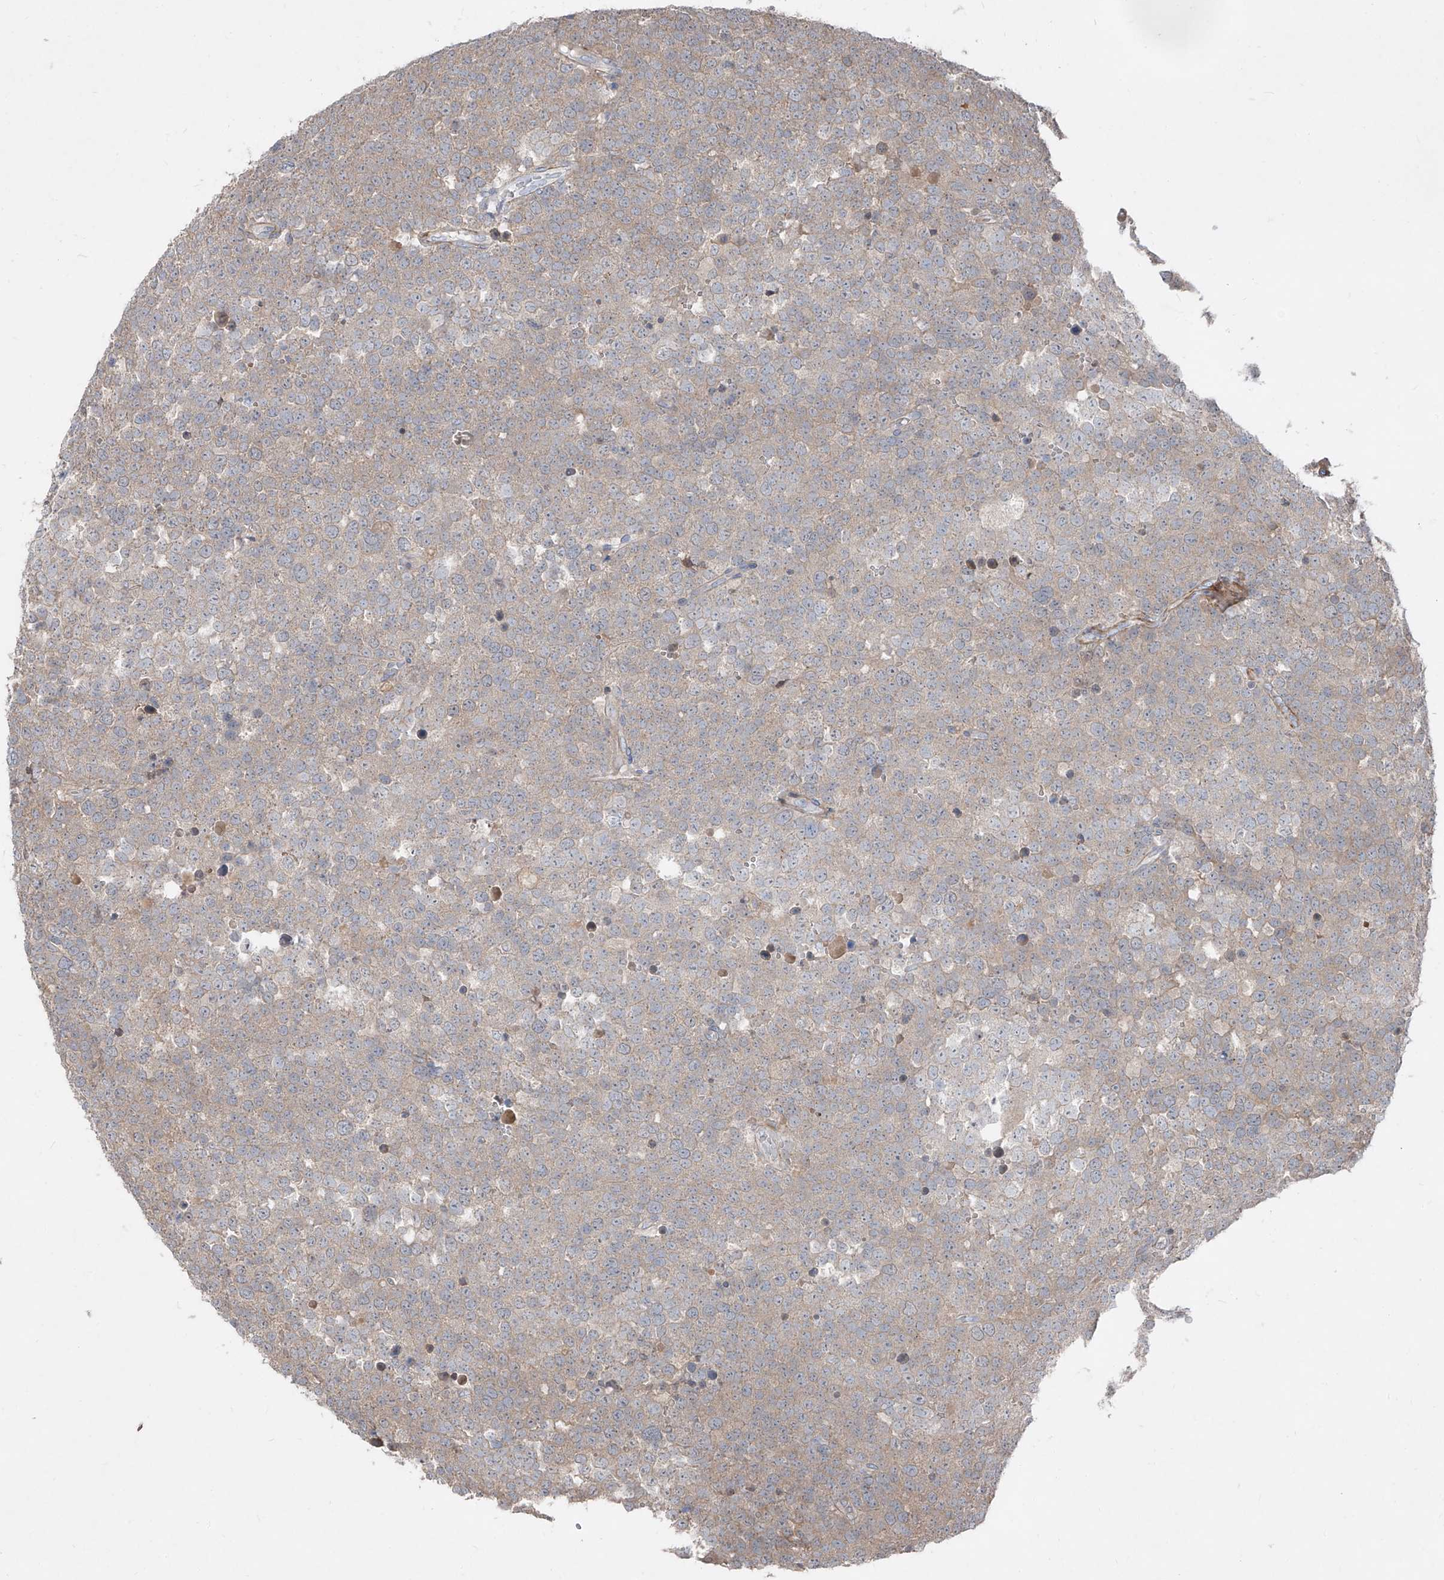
{"staining": {"intensity": "weak", "quantity": ">75%", "location": "cytoplasmic/membranous"}, "tissue": "testis cancer", "cell_type": "Tumor cells", "image_type": "cancer", "snomed": [{"axis": "morphology", "description": "Seminoma, NOS"}, {"axis": "topography", "description": "Testis"}], "caption": "Immunohistochemistry (IHC) image of human testis cancer (seminoma) stained for a protein (brown), which reveals low levels of weak cytoplasmic/membranous expression in about >75% of tumor cells.", "gene": "UFD1", "patient": {"sex": "male", "age": 71}}